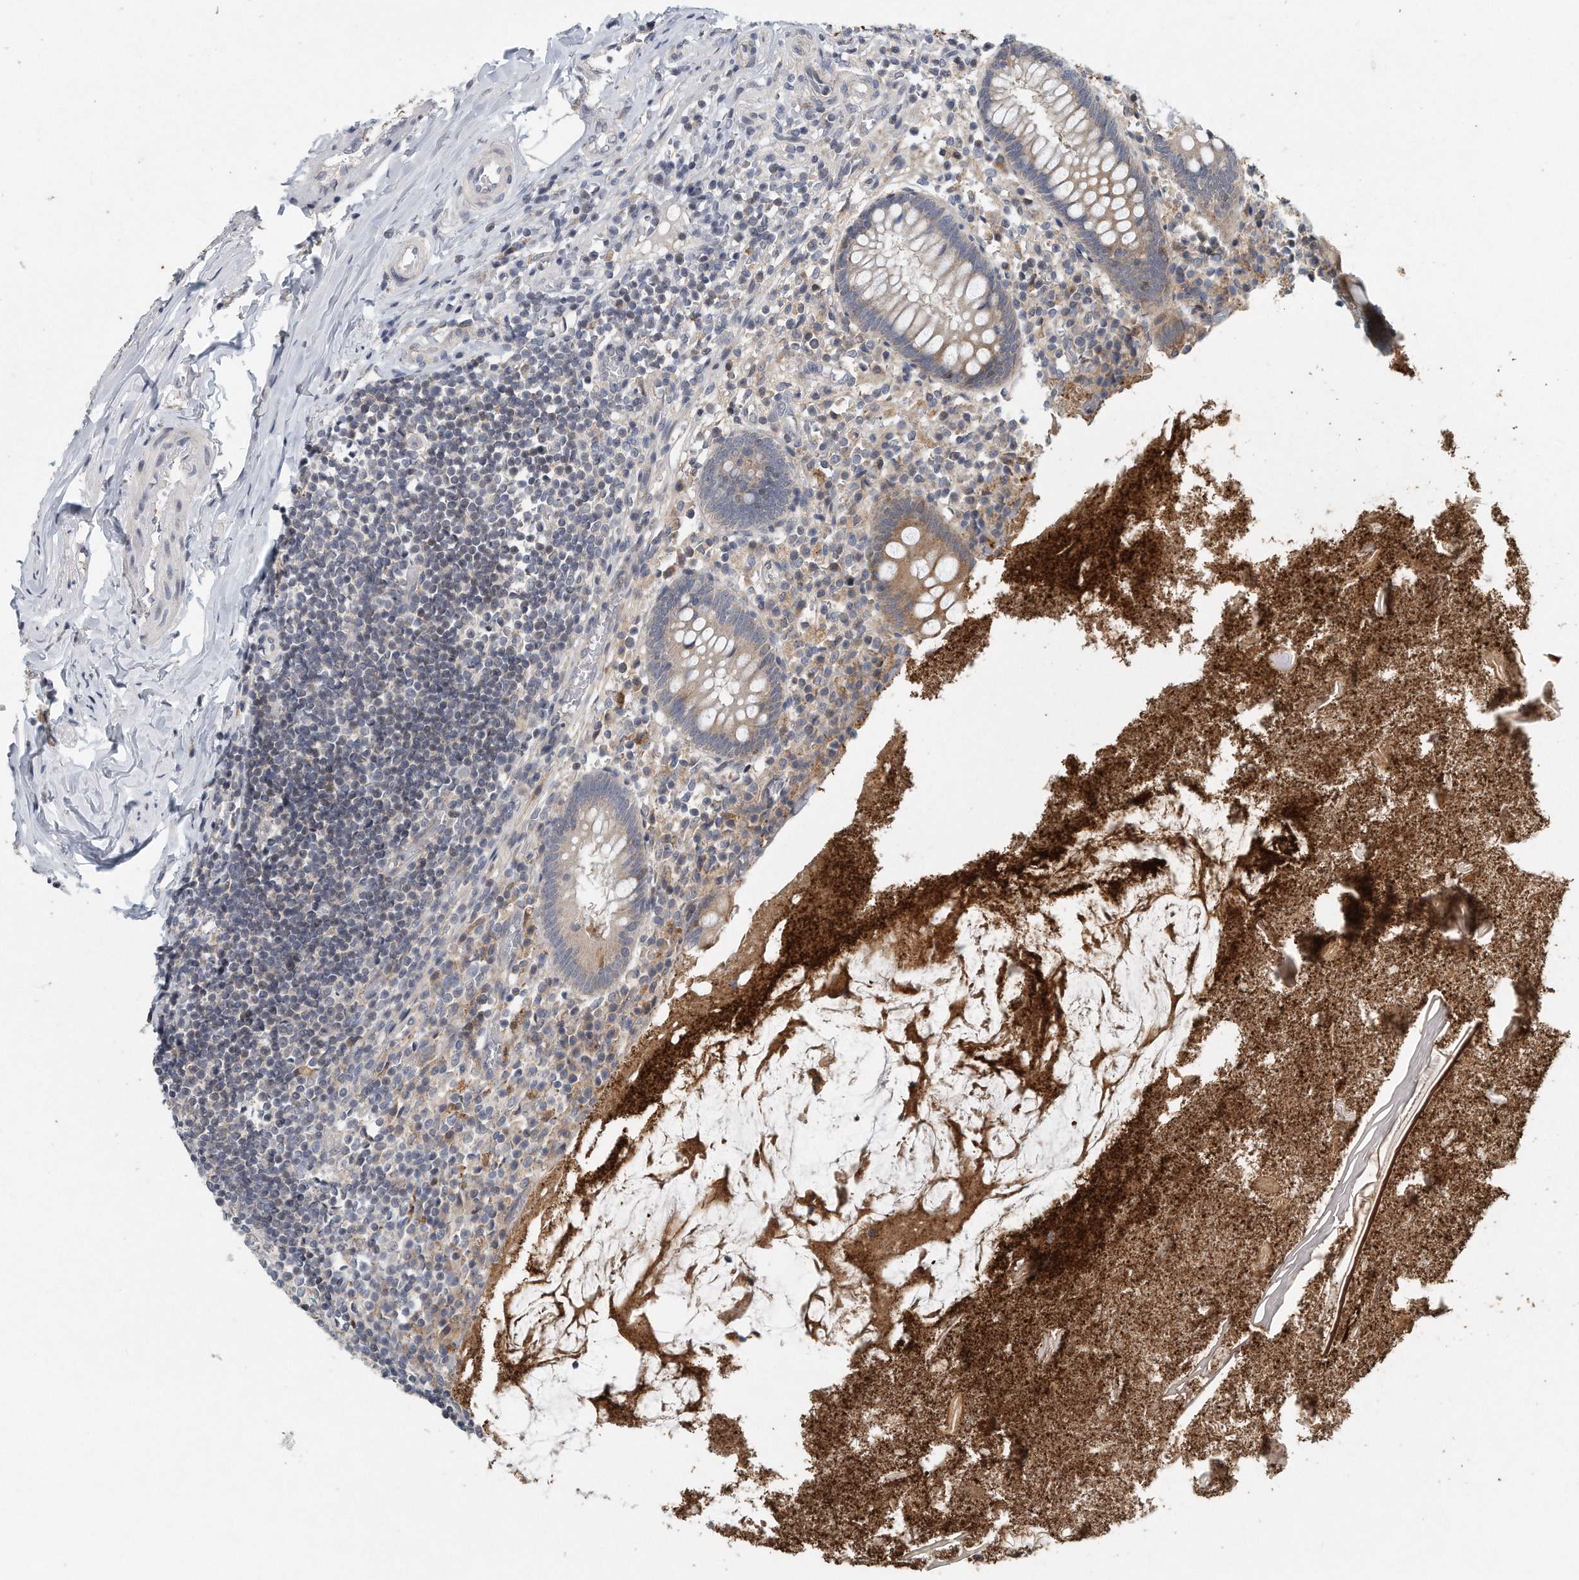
{"staining": {"intensity": "moderate", "quantity": "<25%", "location": "cytoplasmic/membranous"}, "tissue": "appendix", "cell_type": "Glandular cells", "image_type": "normal", "snomed": [{"axis": "morphology", "description": "Normal tissue, NOS"}, {"axis": "topography", "description": "Appendix"}], "caption": "Immunohistochemistry of benign appendix exhibits low levels of moderate cytoplasmic/membranous staining in about <25% of glandular cells.", "gene": "VLDLR", "patient": {"sex": "female", "age": 17}}